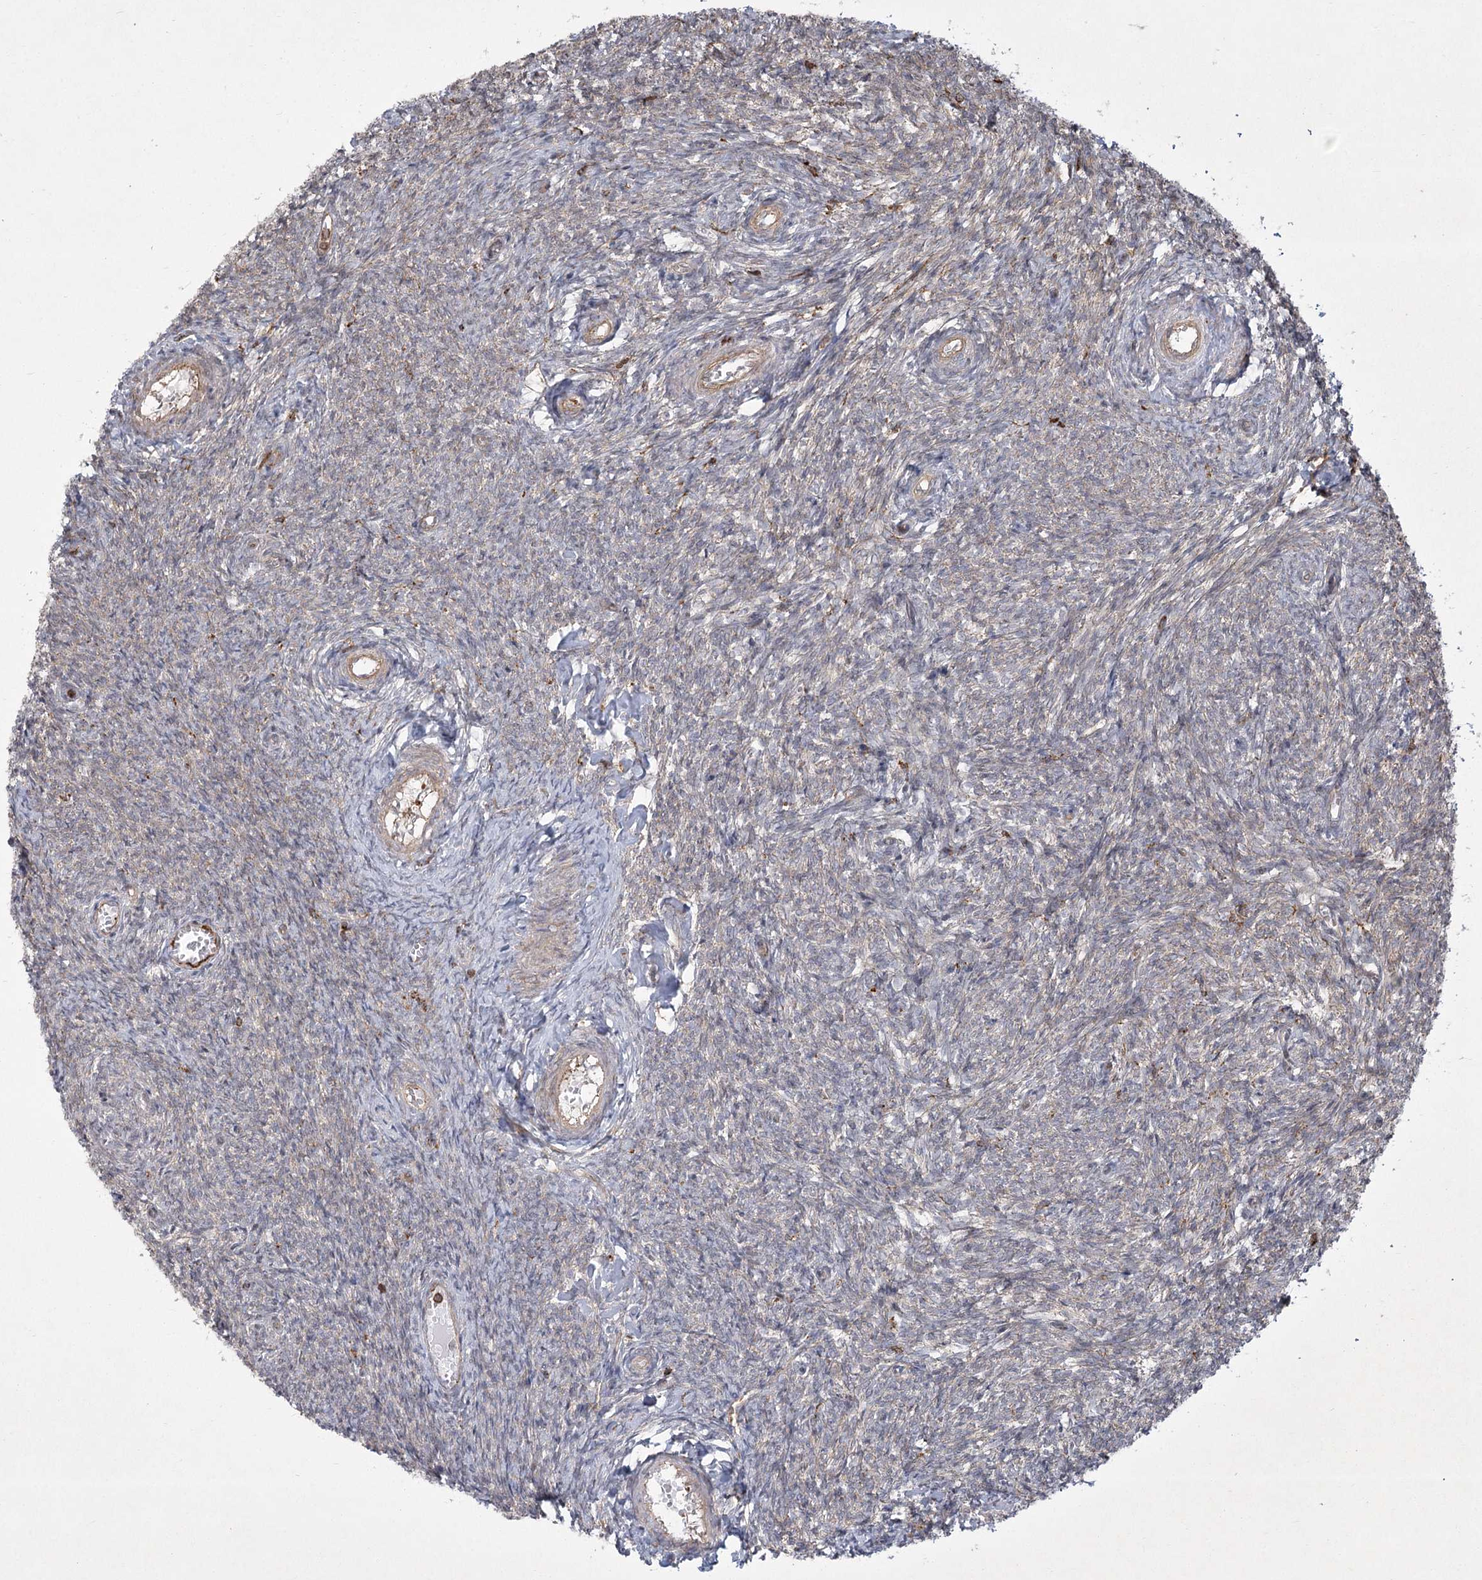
{"staining": {"intensity": "negative", "quantity": "none", "location": "none"}, "tissue": "ovary", "cell_type": "Ovarian stroma cells", "image_type": "normal", "snomed": [{"axis": "morphology", "description": "Normal tissue, NOS"}, {"axis": "topography", "description": "Ovary"}], "caption": "The immunohistochemistry (IHC) image has no significant expression in ovarian stroma cells of ovary. Nuclei are stained in blue.", "gene": "MEPE", "patient": {"sex": "female", "age": 44}}